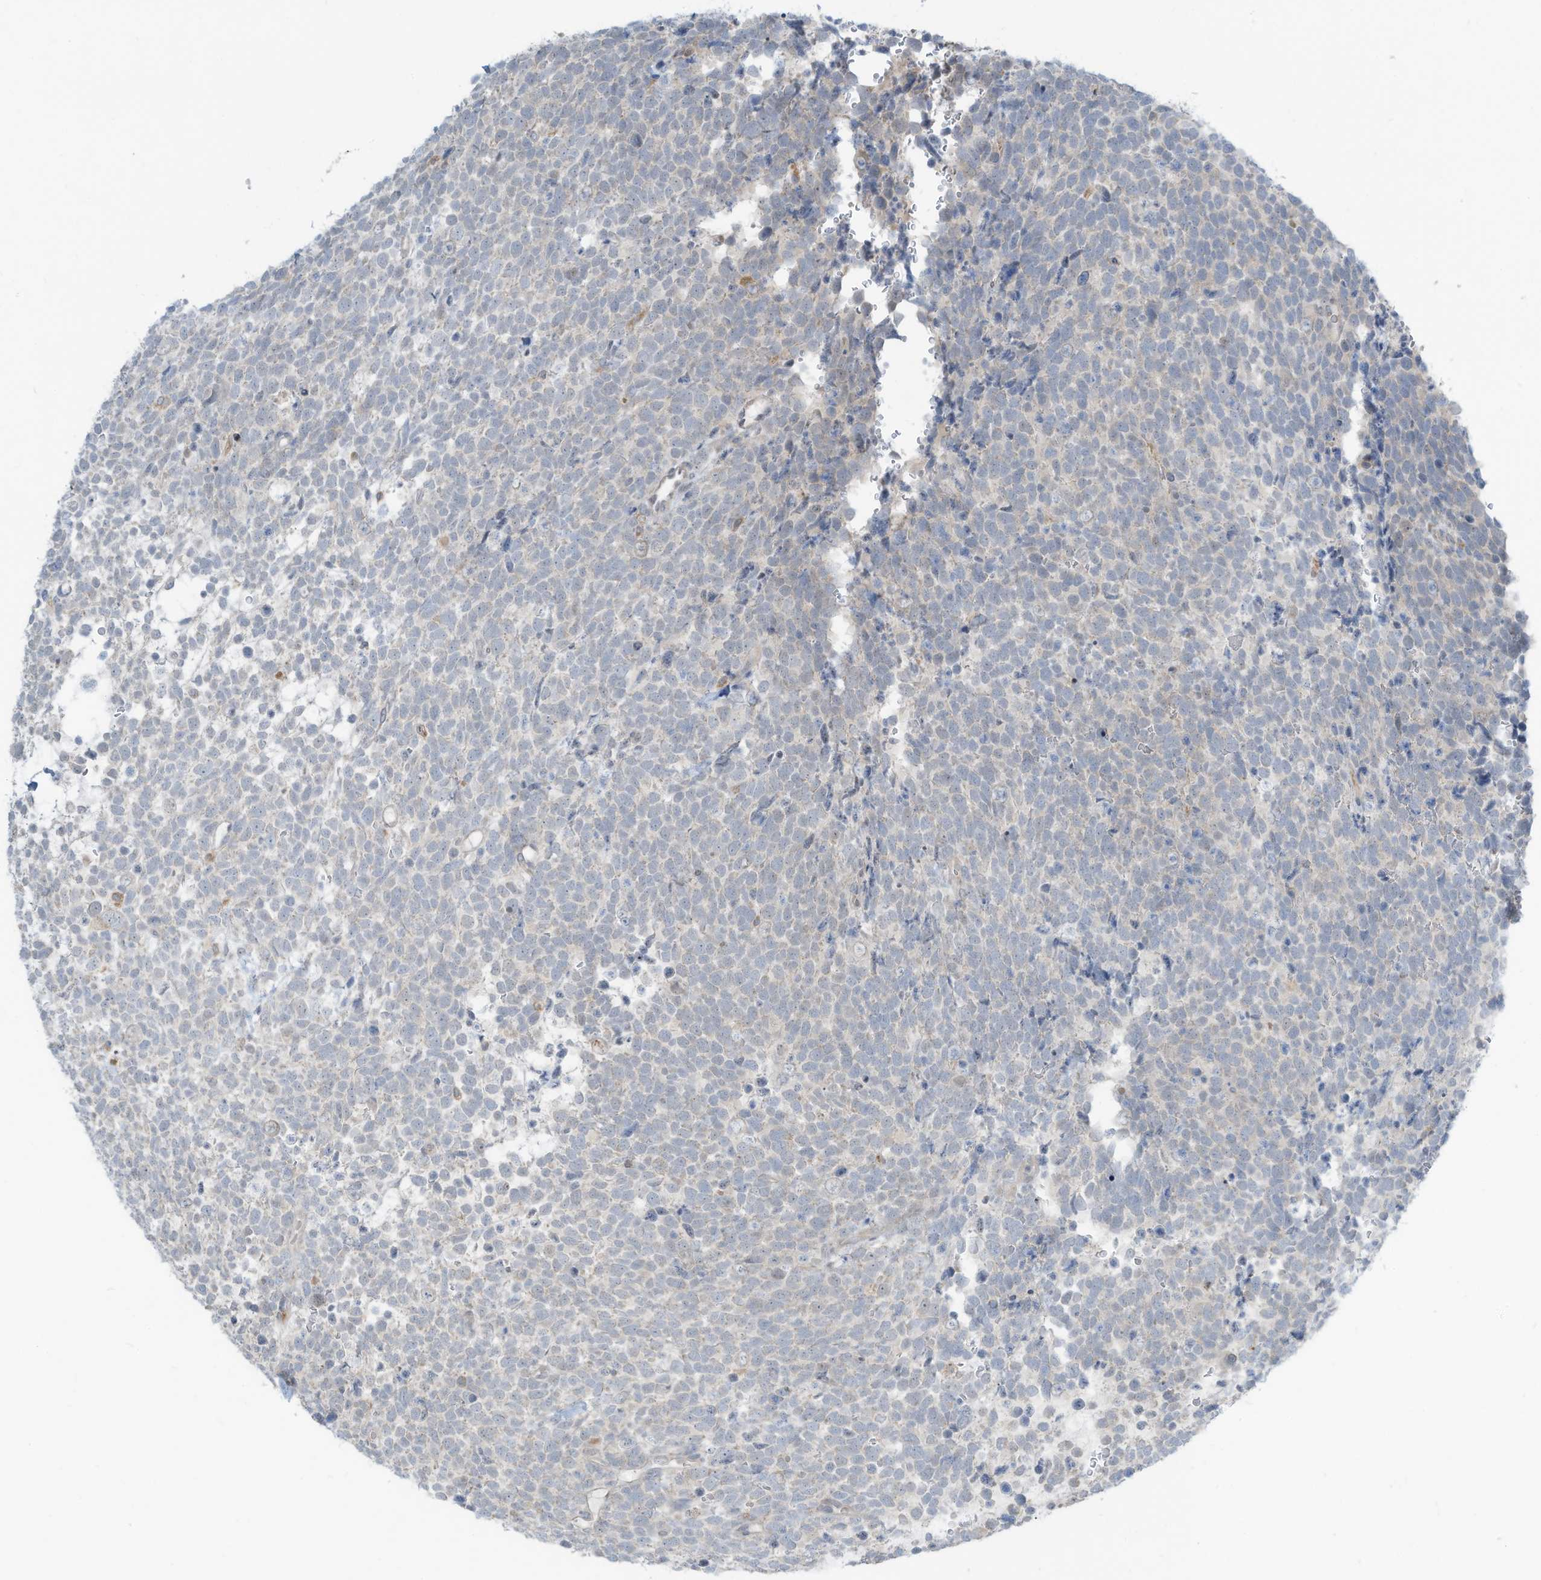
{"staining": {"intensity": "negative", "quantity": "none", "location": "none"}, "tissue": "urothelial cancer", "cell_type": "Tumor cells", "image_type": "cancer", "snomed": [{"axis": "morphology", "description": "Urothelial carcinoma, High grade"}, {"axis": "topography", "description": "Urinary bladder"}], "caption": "This photomicrograph is of high-grade urothelial carcinoma stained with immunohistochemistry (IHC) to label a protein in brown with the nuclei are counter-stained blue. There is no positivity in tumor cells.", "gene": "DZIP3", "patient": {"sex": "female", "age": 82}}